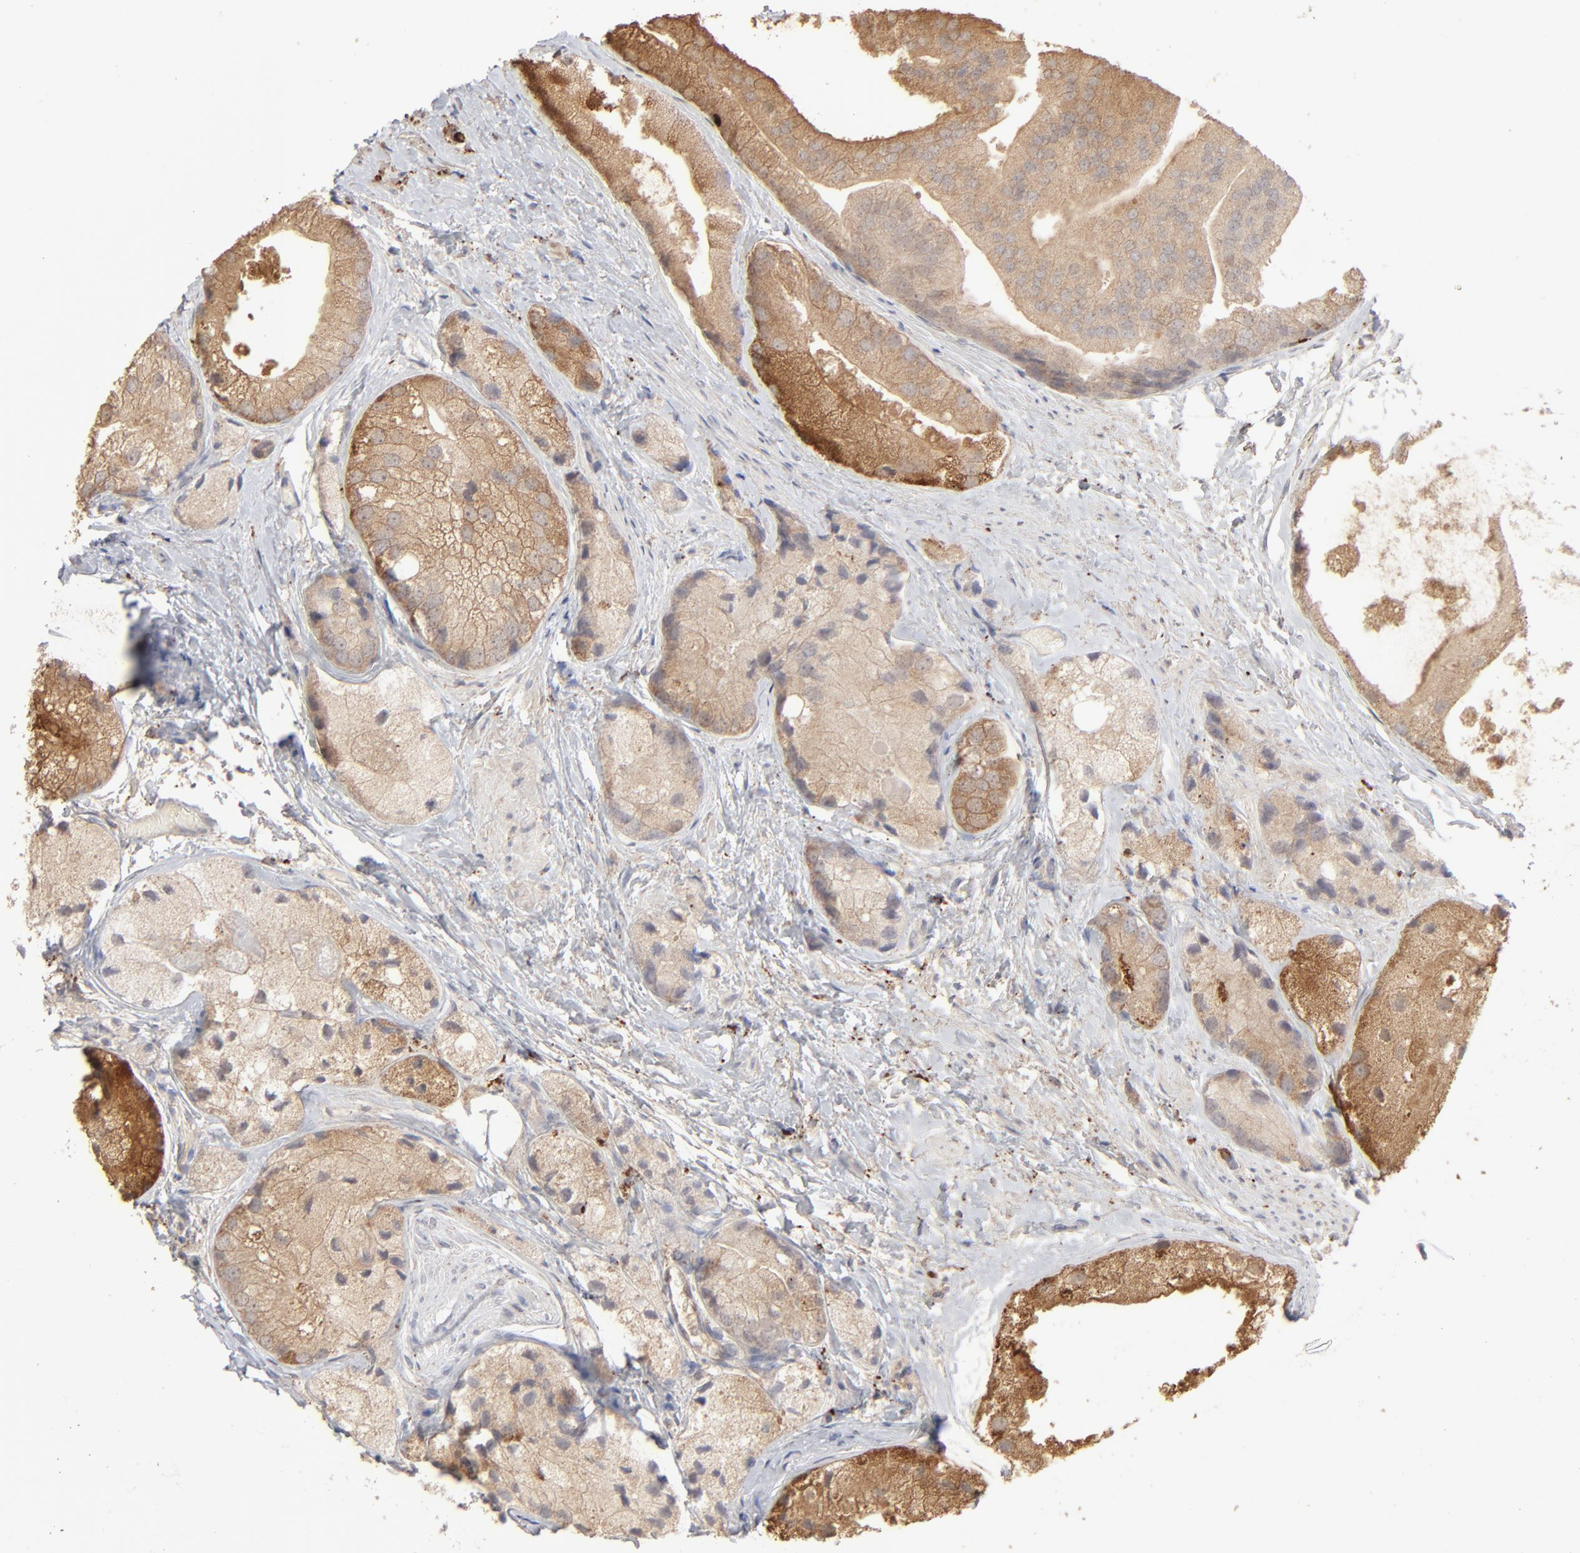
{"staining": {"intensity": "strong", "quantity": ">75%", "location": "cytoplasmic/membranous"}, "tissue": "prostate cancer", "cell_type": "Tumor cells", "image_type": "cancer", "snomed": [{"axis": "morphology", "description": "Adenocarcinoma, Low grade"}, {"axis": "topography", "description": "Prostate"}], "caption": "This is an image of IHC staining of adenocarcinoma (low-grade) (prostate), which shows strong expression in the cytoplasmic/membranous of tumor cells.", "gene": "POMT2", "patient": {"sex": "male", "age": 69}}